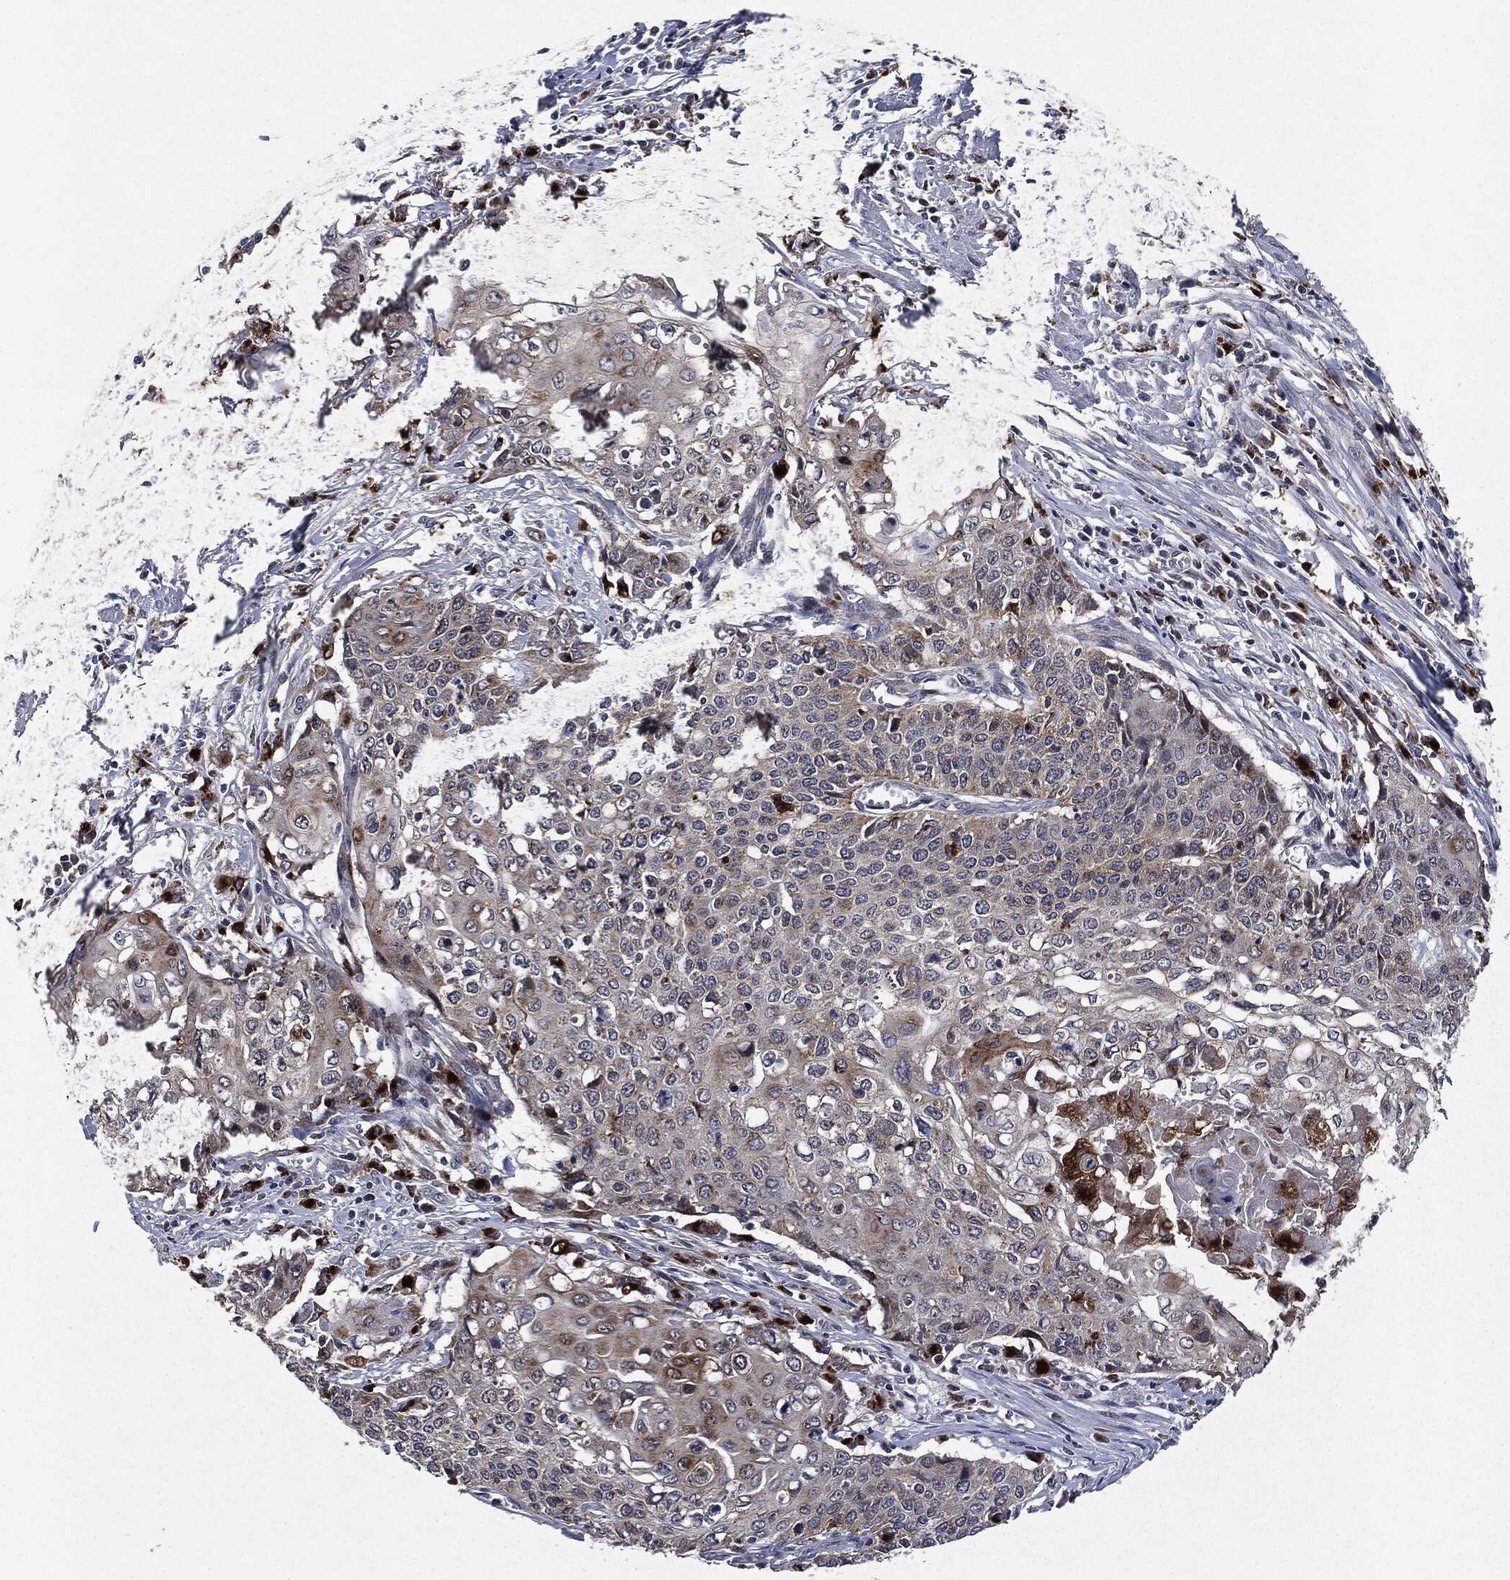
{"staining": {"intensity": "moderate", "quantity": "<25%", "location": "cytoplasmic/membranous"}, "tissue": "cervical cancer", "cell_type": "Tumor cells", "image_type": "cancer", "snomed": [{"axis": "morphology", "description": "Squamous cell carcinoma, NOS"}, {"axis": "topography", "description": "Cervix"}], "caption": "Tumor cells show low levels of moderate cytoplasmic/membranous expression in approximately <25% of cells in cervical squamous cell carcinoma.", "gene": "SLC31A2", "patient": {"sex": "female", "age": 39}}